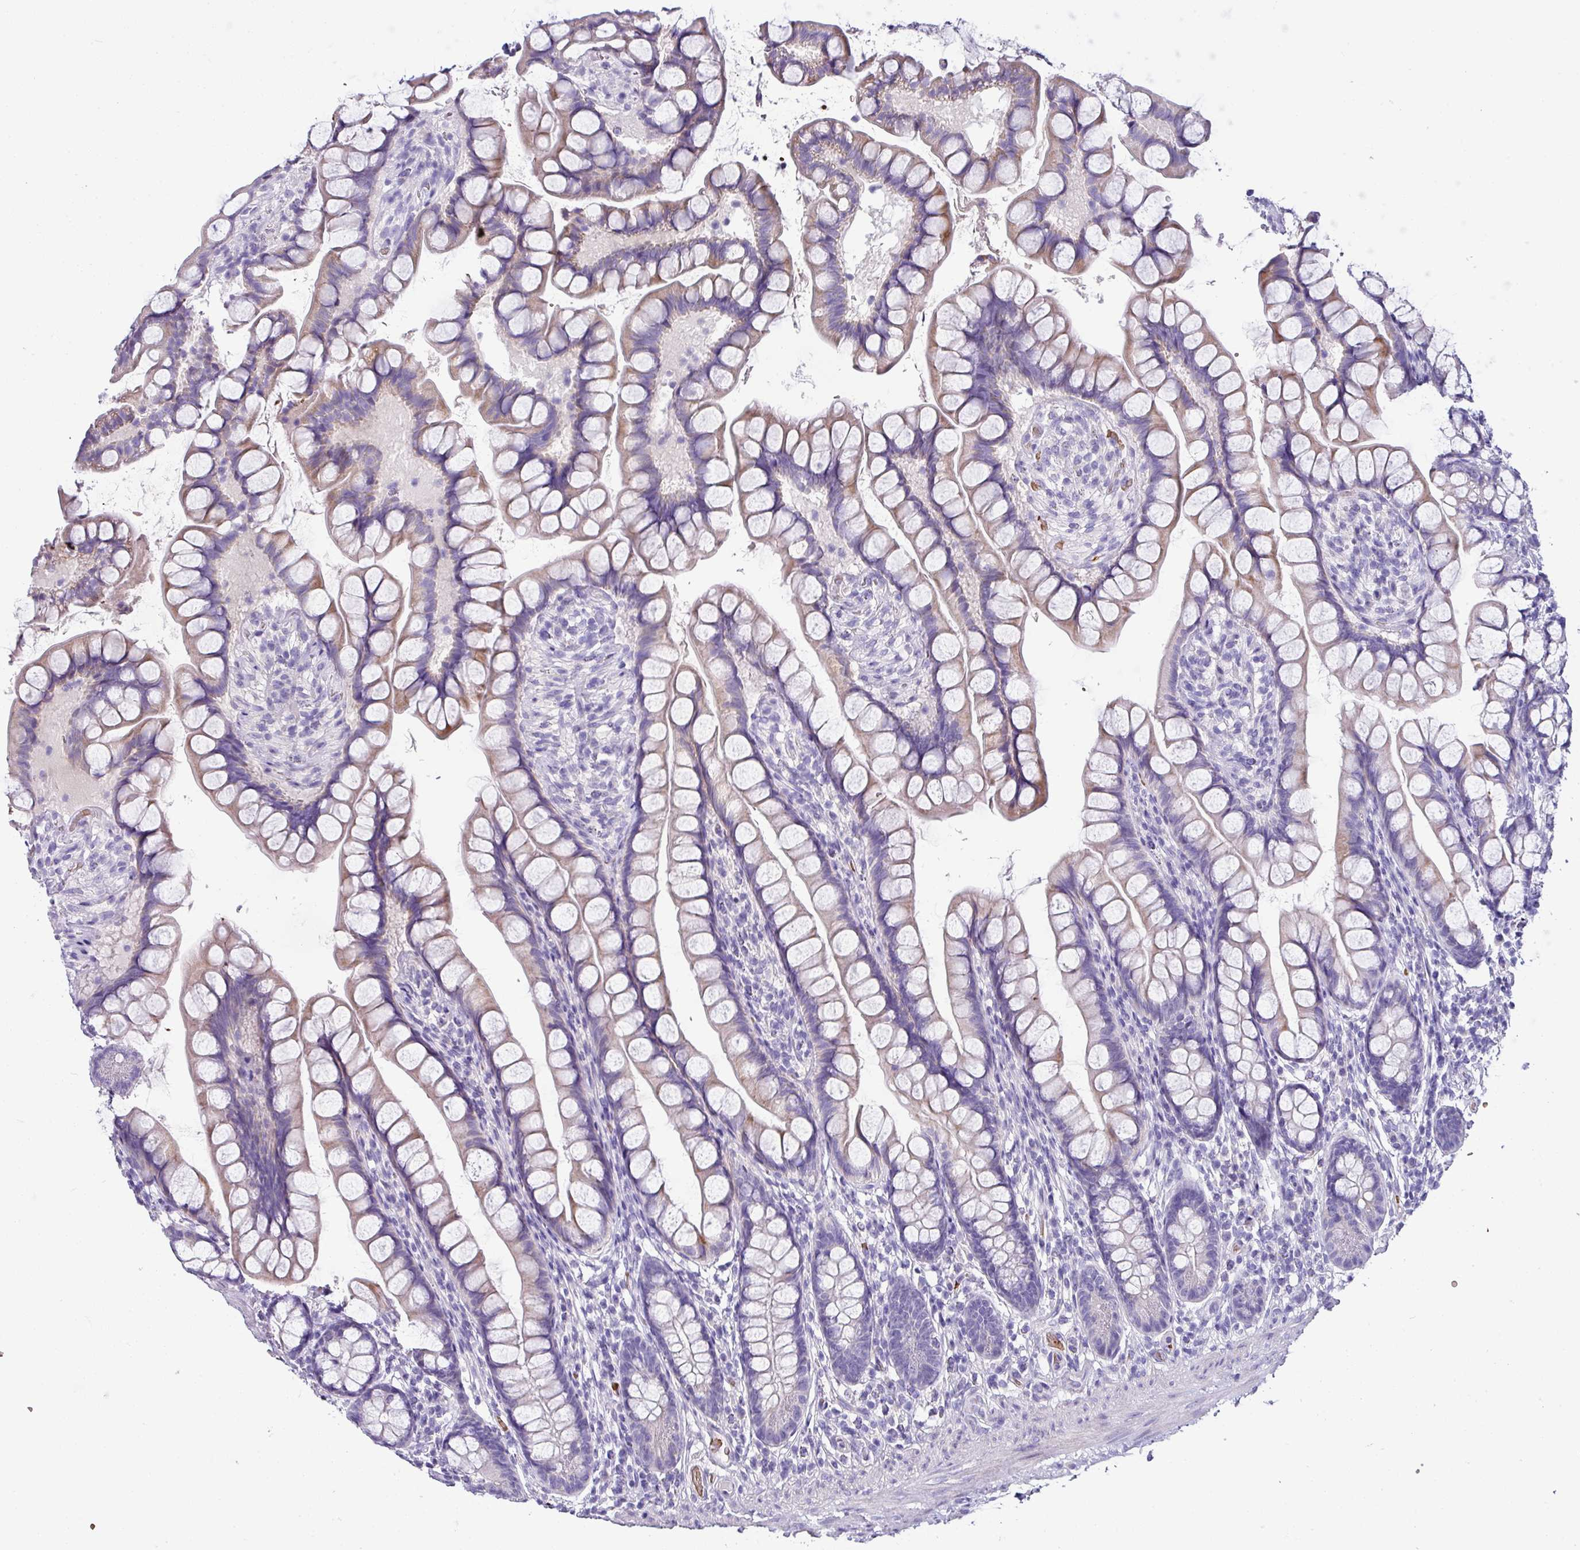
{"staining": {"intensity": "moderate", "quantity": "25%-75%", "location": "cytoplasmic/membranous"}, "tissue": "small intestine", "cell_type": "Glandular cells", "image_type": "normal", "snomed": [{"axis": "morphology", "description": "Normal tissue, NOS"}, {"axis": "topography", "description": "Small intestine"}], "caption": "Small intestine stained for a protein reveals moderate cytoplasmic/membranous positivity in glandular cells. The staining was performed using DAB (3,3'-diaminobenzidine) to visualize the protein expression in brown, while the nuclei were stained in blue with hematoxylin (Magnification: 20x).", "gene": "NAPSA", "patient": {"sex": "male", "age": 70}}